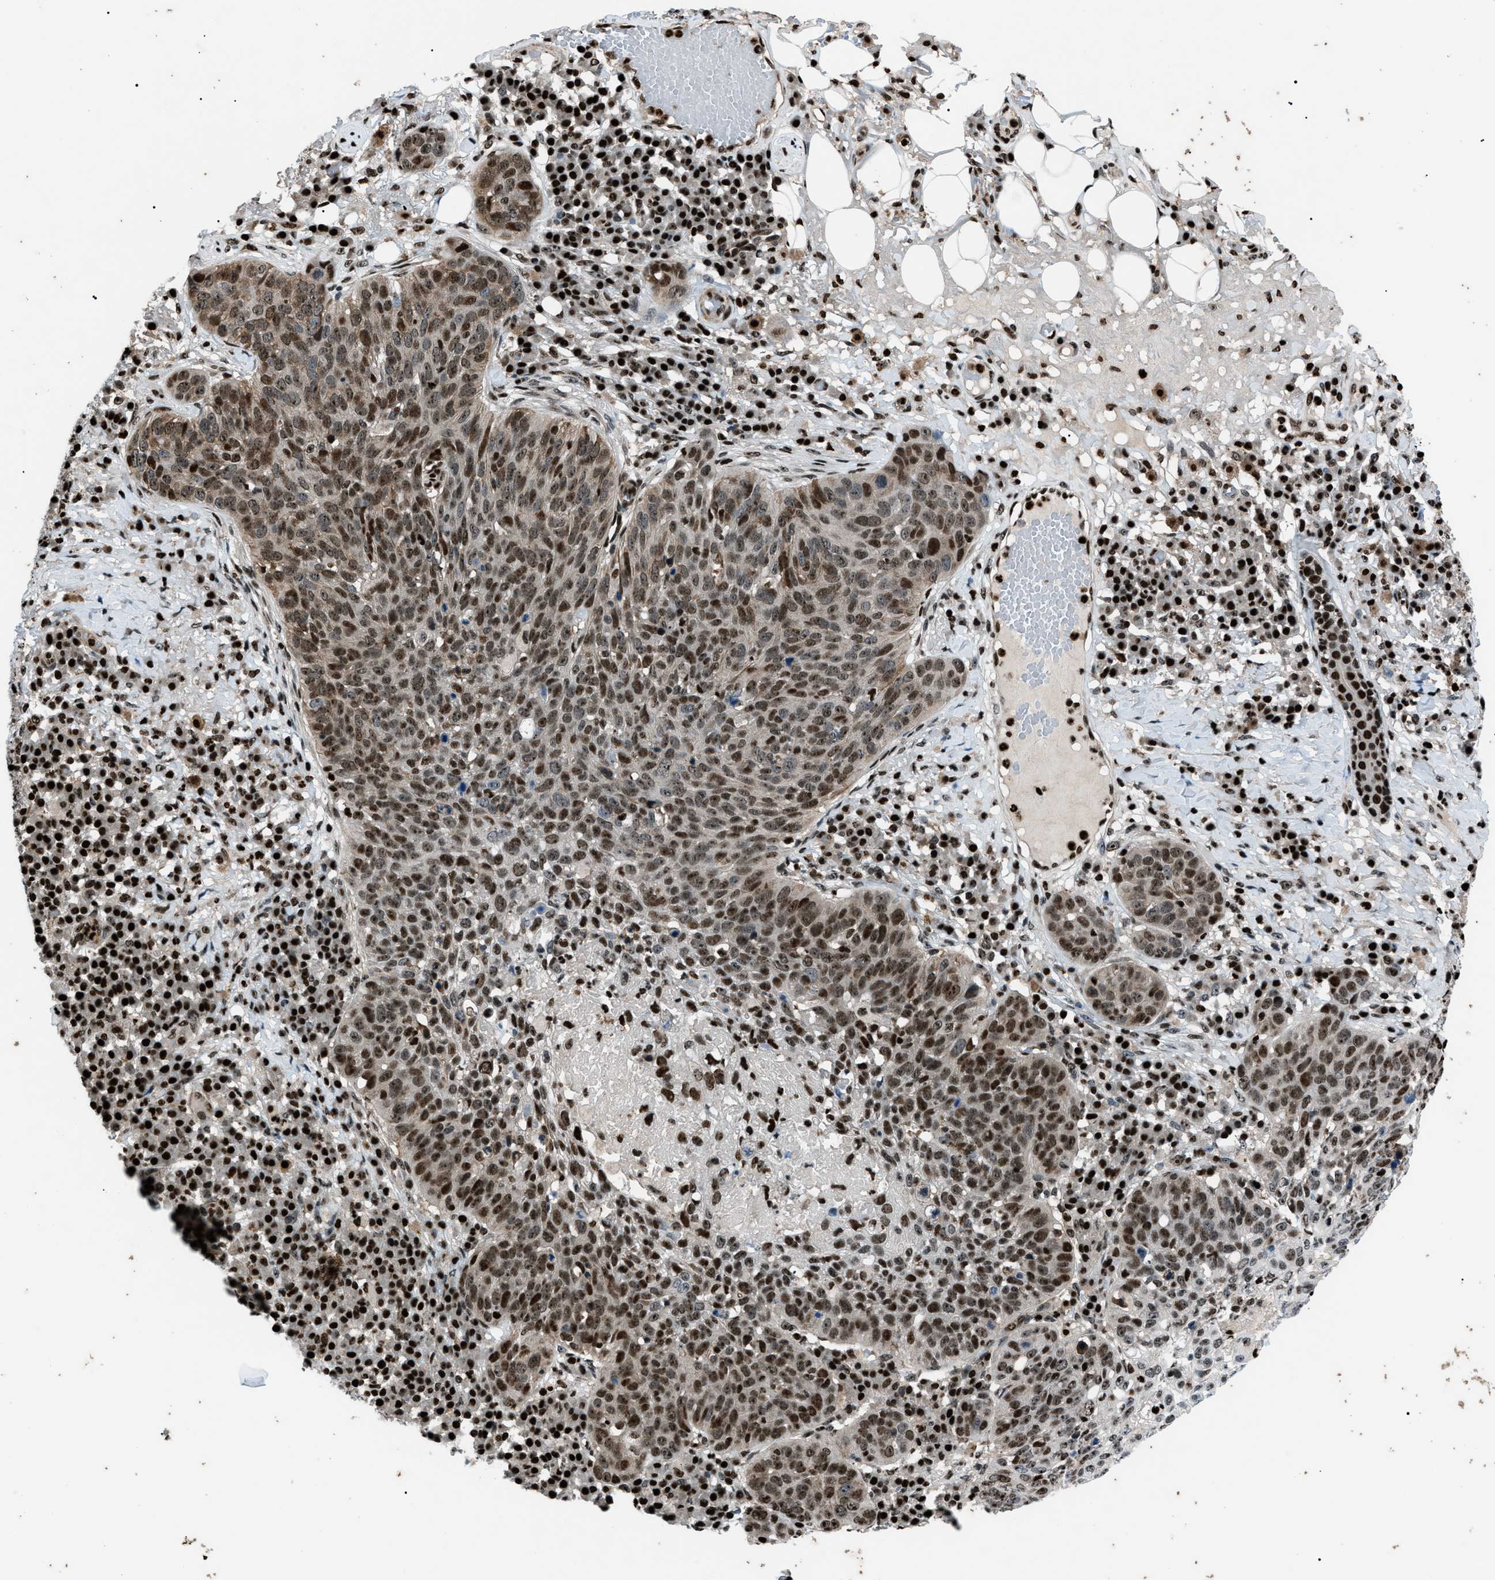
{"staining": {"intensity": "strong", "quantity": ">75%", "location": "nuclear"}, "tissue": "skin cancer", "cell_type": "Tumor cells", "image_type": "cancer", "snomed": [{"axis": "morphology", "description": "Squamous cell carcinoma in situ, NOS"}, {"axis": "morphology", "description": "Squamous cell carcinoma, NOS"}, {"axis": "topography", "description": "Skin"}], "caption": "Skin squamous cell carcinoma in situ was stained to show a protein in brown. There is high levels of strong nuclear positivity in about >75% of tumor cells.", "gene": "PRKX", "patient": {"sex": "male", "age": 93}}